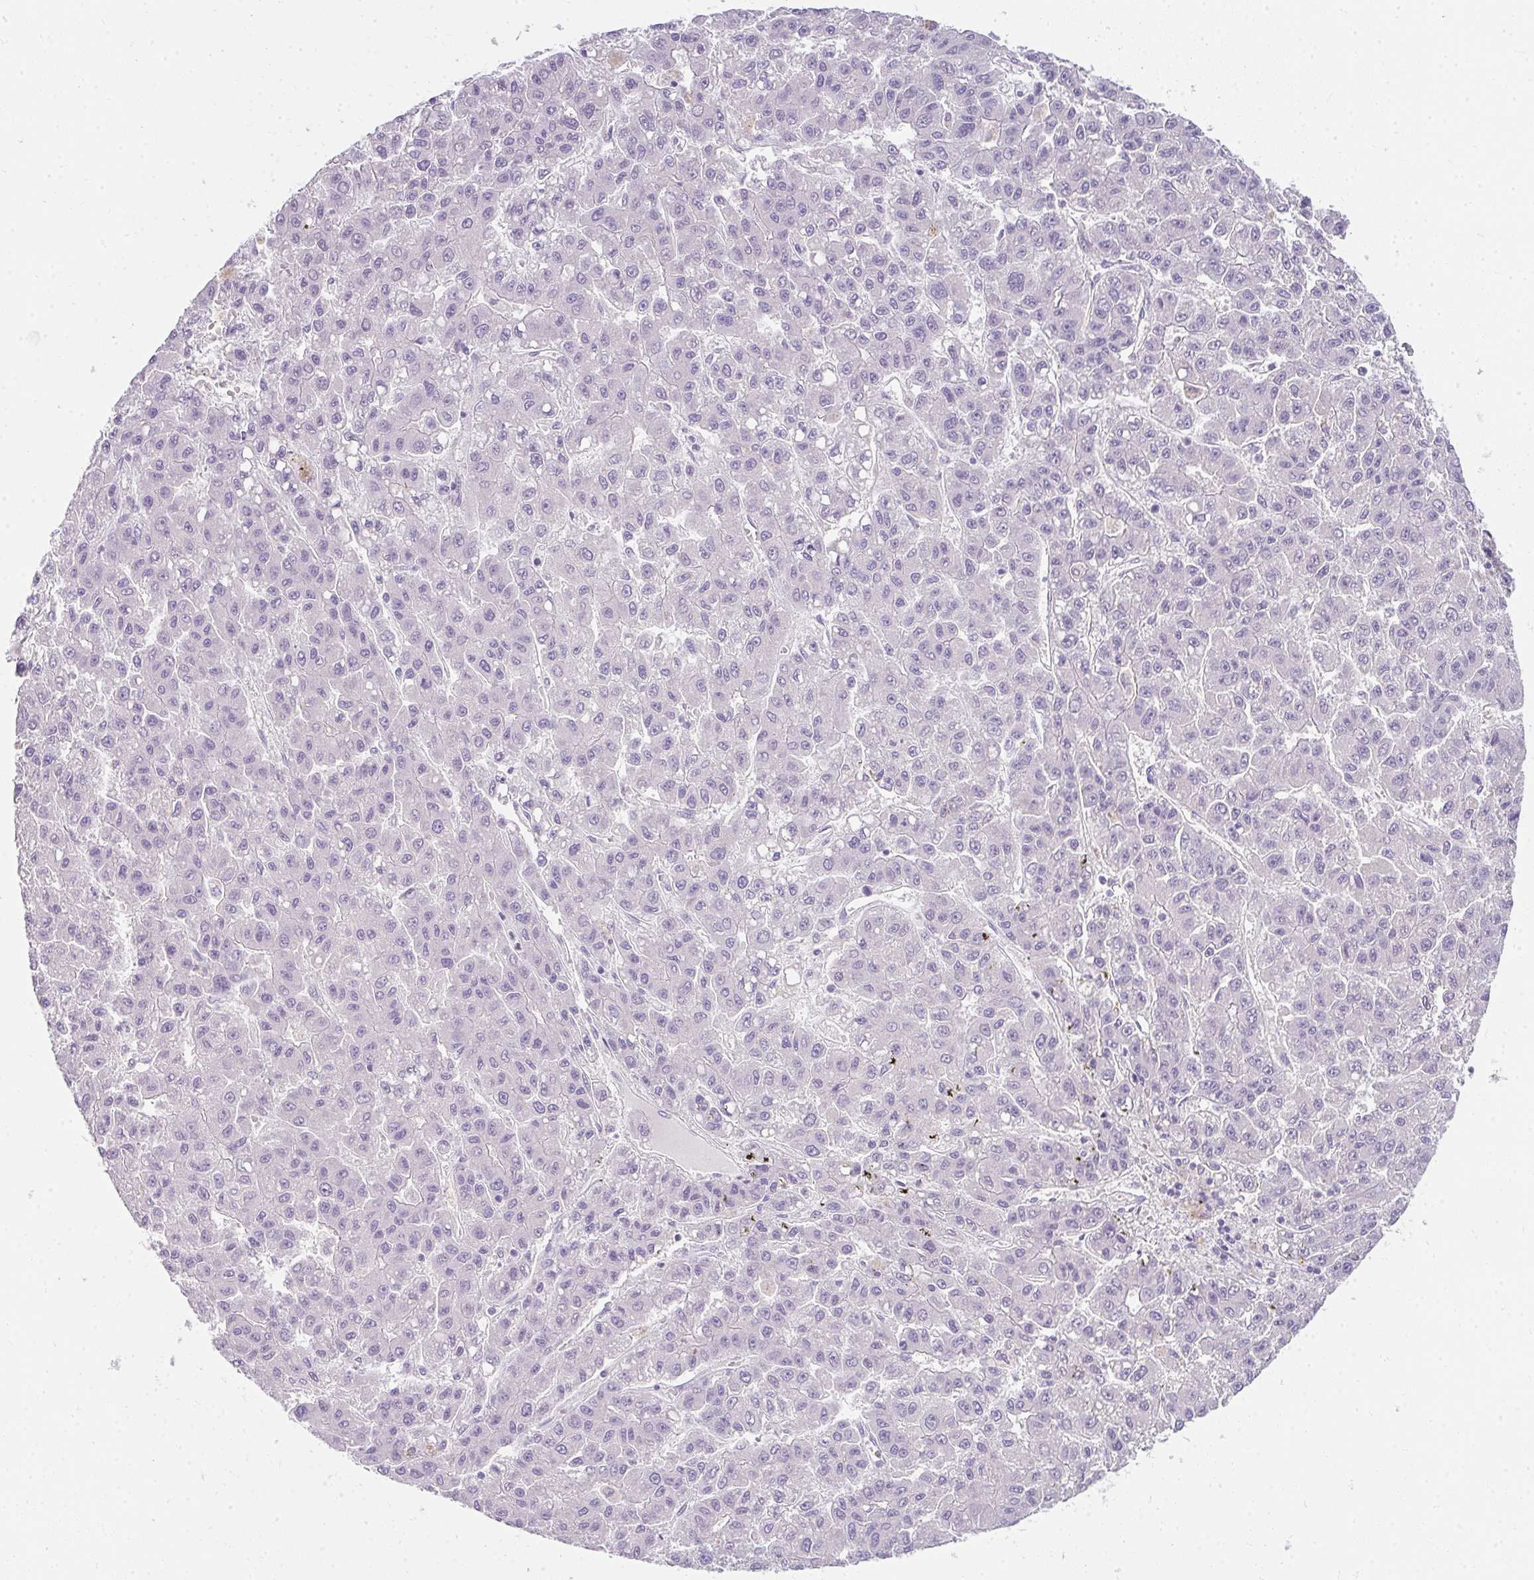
{"staining": {"intensity": "negative", "quantity": "none", "location": "none"}, "tissue": "liver cancer", "cell_type": "Tumor cells", "image_type": "cancer", "snomed": [{"axis": "morphology", "description": "Carcinoma, Hepatocellular, NOS"}, {"axis": "topography", "description": "Liver"}], "caption": "DAB immunohistochemical staining of liver cancer (hepatocellular carcinoma) demonstrates no significant expression in tumor cells. (Brightfield microscopy of DAB (3,3'-diaminobenzidine) immunohistochemistry (IHC) at high magnification).", "gene": "PPP1R3G", "patient": {"sex": "male", "age": 70}}